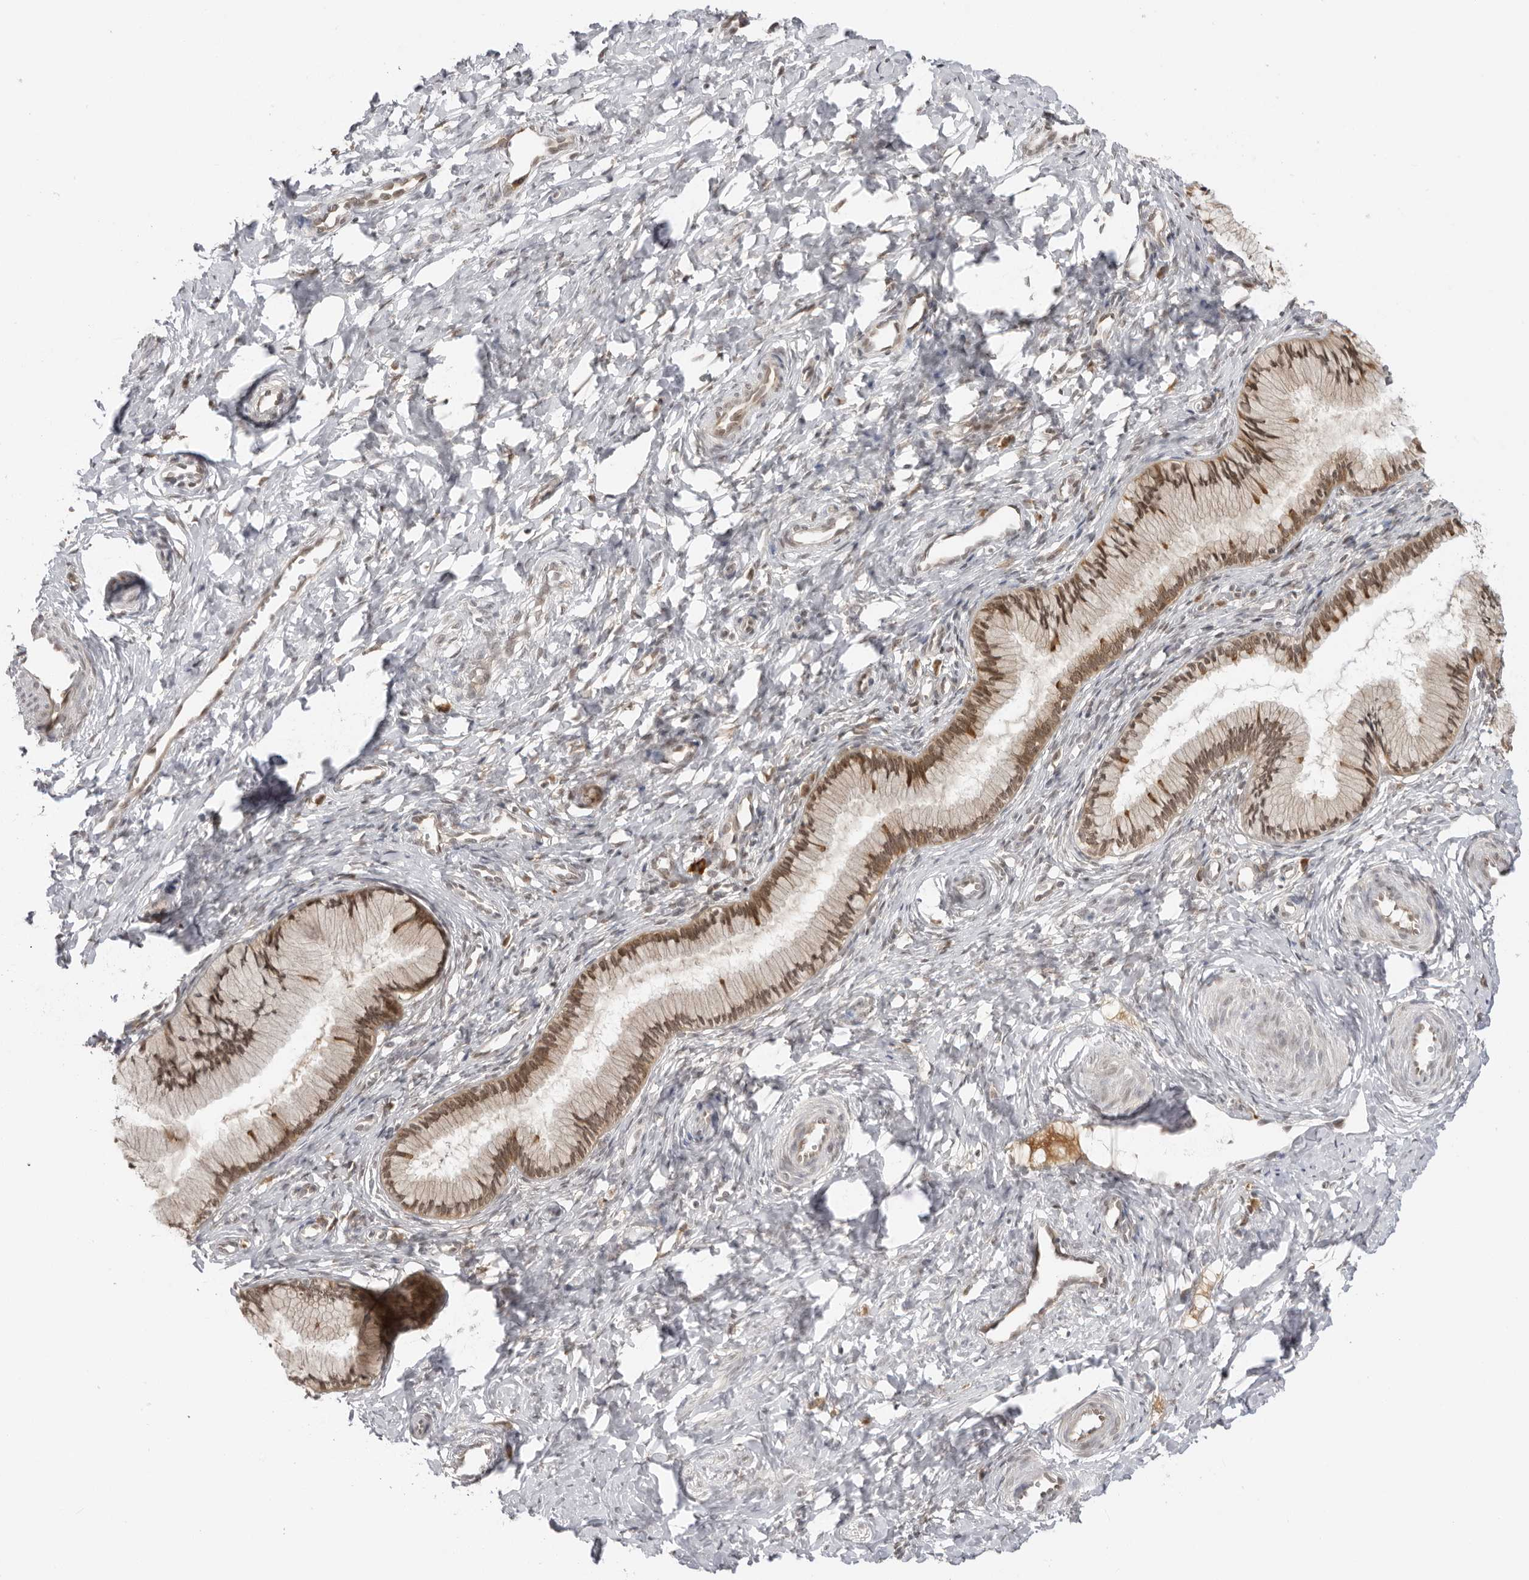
{"staining": {"intensity": "weak", "quantity": ">75%", "location": "cytoplasmic/membranous,nuclear"}, "tissue": "cervix", "cell_type": "Glandular cells", "image_type": "normal", "snomed": [{"axis": "morphology", "description": "Normal tissue, NOS"}, {"axis": "topography", "description": "Cervix"}], "caption": "An image showing weak cytoplasmic/membranous,nuclear staining in about >75% of glandular cells in benign cervix, as visualized by brown immunohistochemical staining.", "gene": "PRRC2C", "patient": {"sex": "female", "age": 27}}